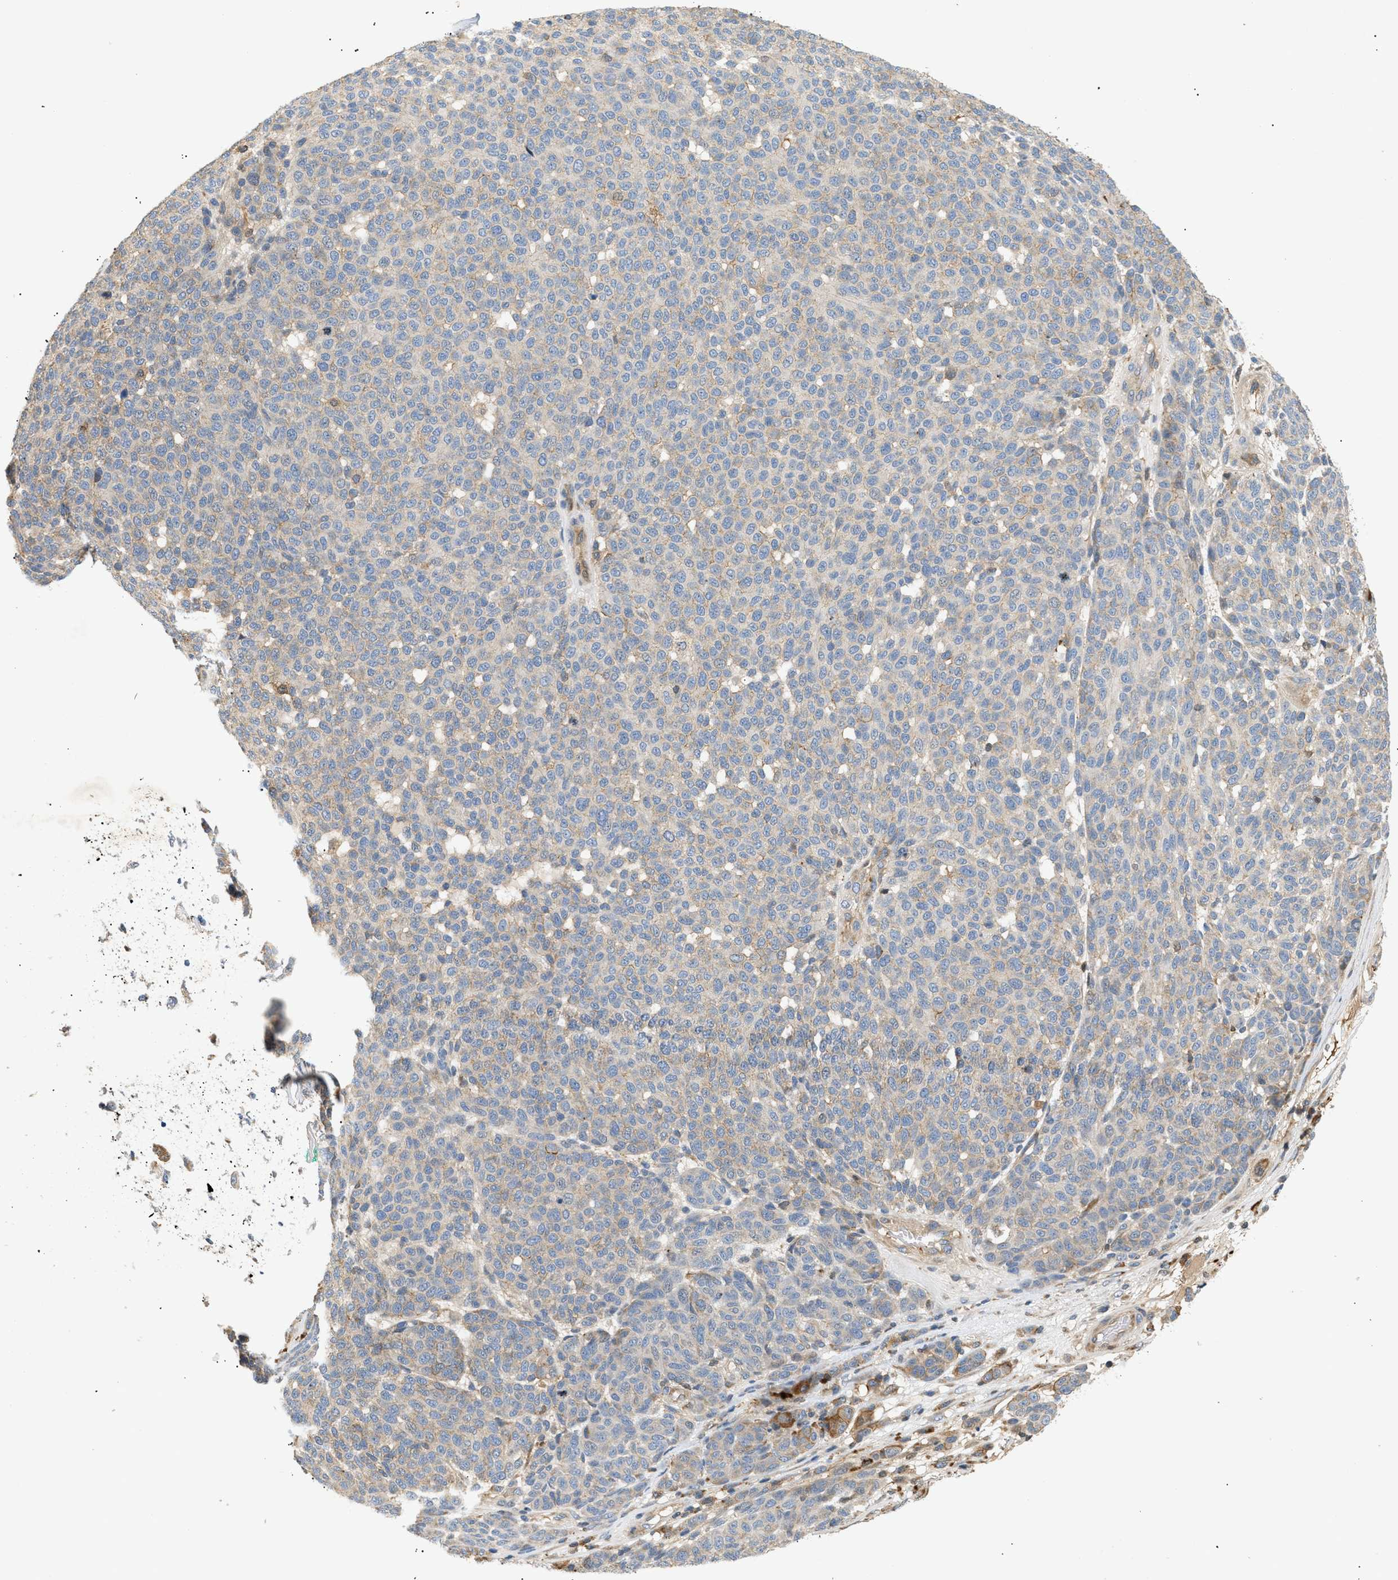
{"staining": {"intensity": "negative", "quantity": "none", "location": "none"}, "tissue": "melanoma", "cell_type": "Tumor cells", "image_type": "cancer", "snomed": [{"axis": "morphology", "description": "Malignant melanoma, NOS"}, {"axis": "topography", "description": "Skin"}], "caption": "Image shows no significant protein positivity in tumor cells of malignant melanoma. (Stains: DAB IHC with hematoxylin counter stain, Microscopy: brightfield microscopy at high magnification).", "gene": "FARS2", "patient": {"sex": "male", "age": 59}}